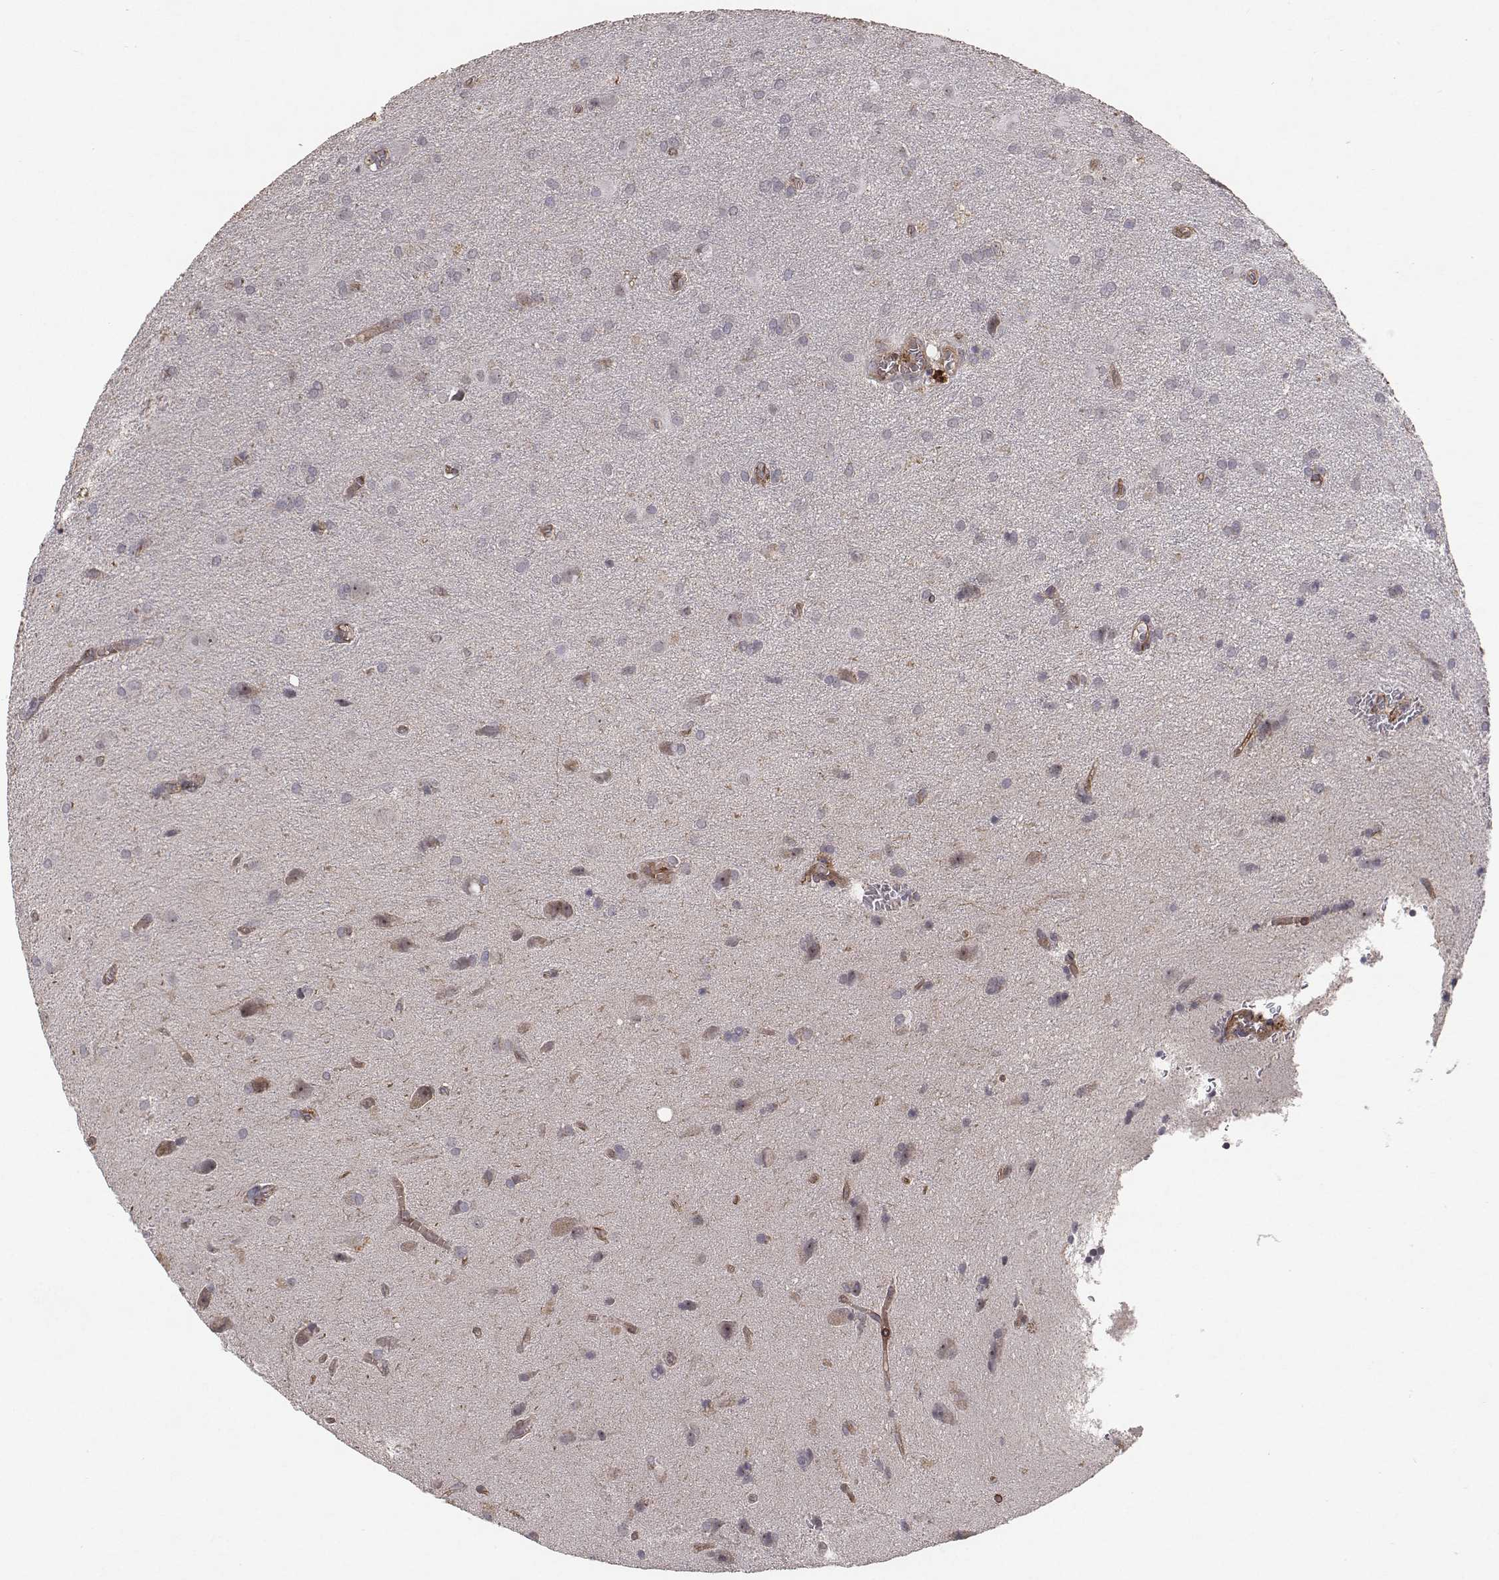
{"staining": {"intensity": "negative", "quantity": "none", "location": "none"}, "tissue": "glioma", "cell_type": "Tumor cells", "image_type": "cancer", "snomed": [{"axis": "morphology", "description": "Glioma, malignant, Low grade"}, {"axis": "topography", "description": "Brain"}], "caption": "High magnification brightfield microscopy of glioma stained with DAB (3,3'-diaminobenzidine) (brown) and counterstained with hematoxylin (blue): tumor cells show no significant positivity.", "gene": "PTPRG", "patient": {"sex": "male", "age": 58}}